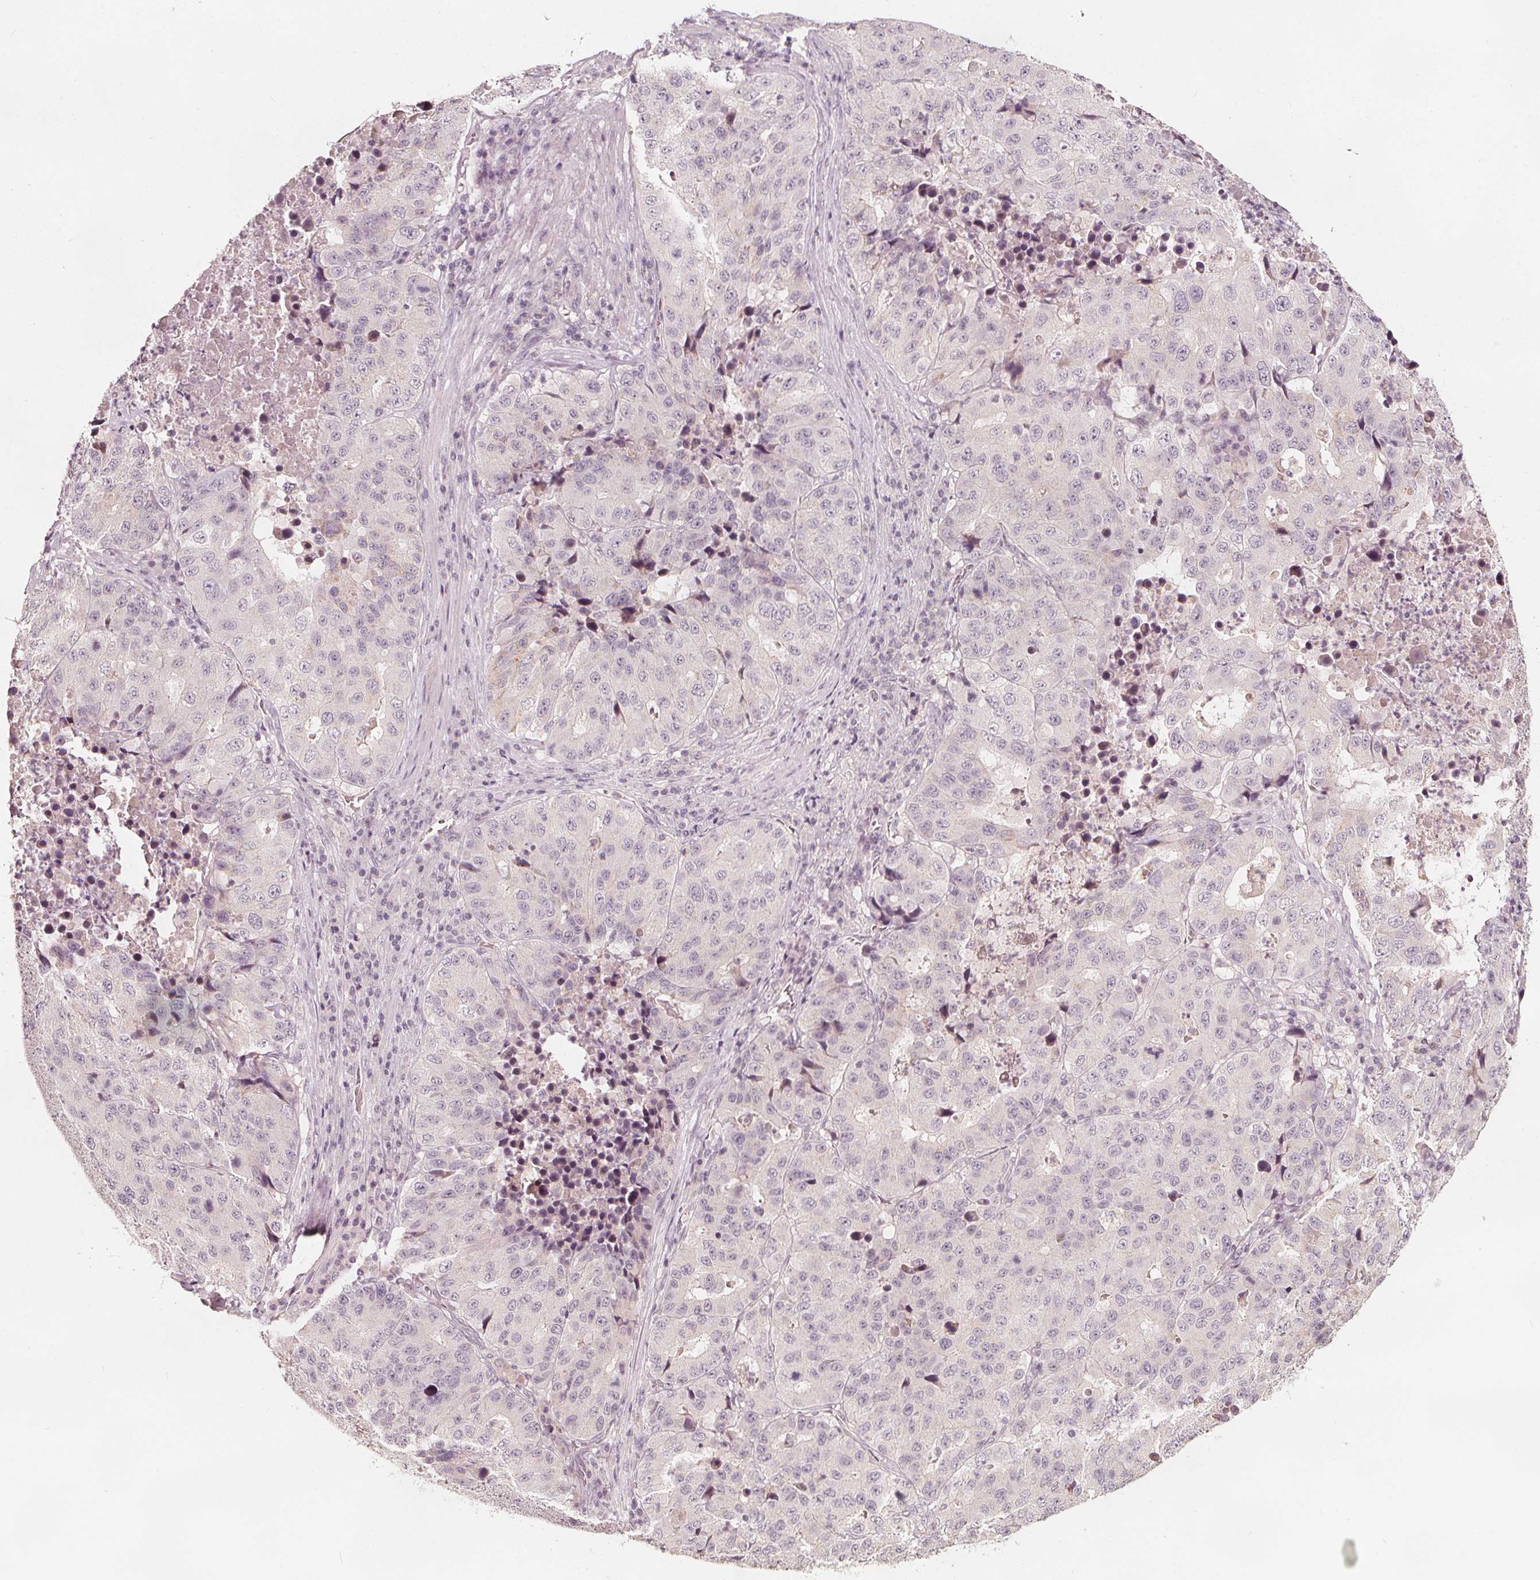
{"staining": {"intensity": "negative", "quantity": "none", "location": "none"}, "tissue": "stomach cancer", "cell_type": "Tumor cells", "image_type": "cancer", "snomed": [{"axis": "morphology", "description": "Adenocarcinoma, NOS"}, {"axis": "topography", "description": "Stomach"}], "caption": "Tumor cells are negative for brown protein staining in stomach adenocarcinoma.", "gene": "NPC1L1", "patient": {"sex": "male", "age": 71}}